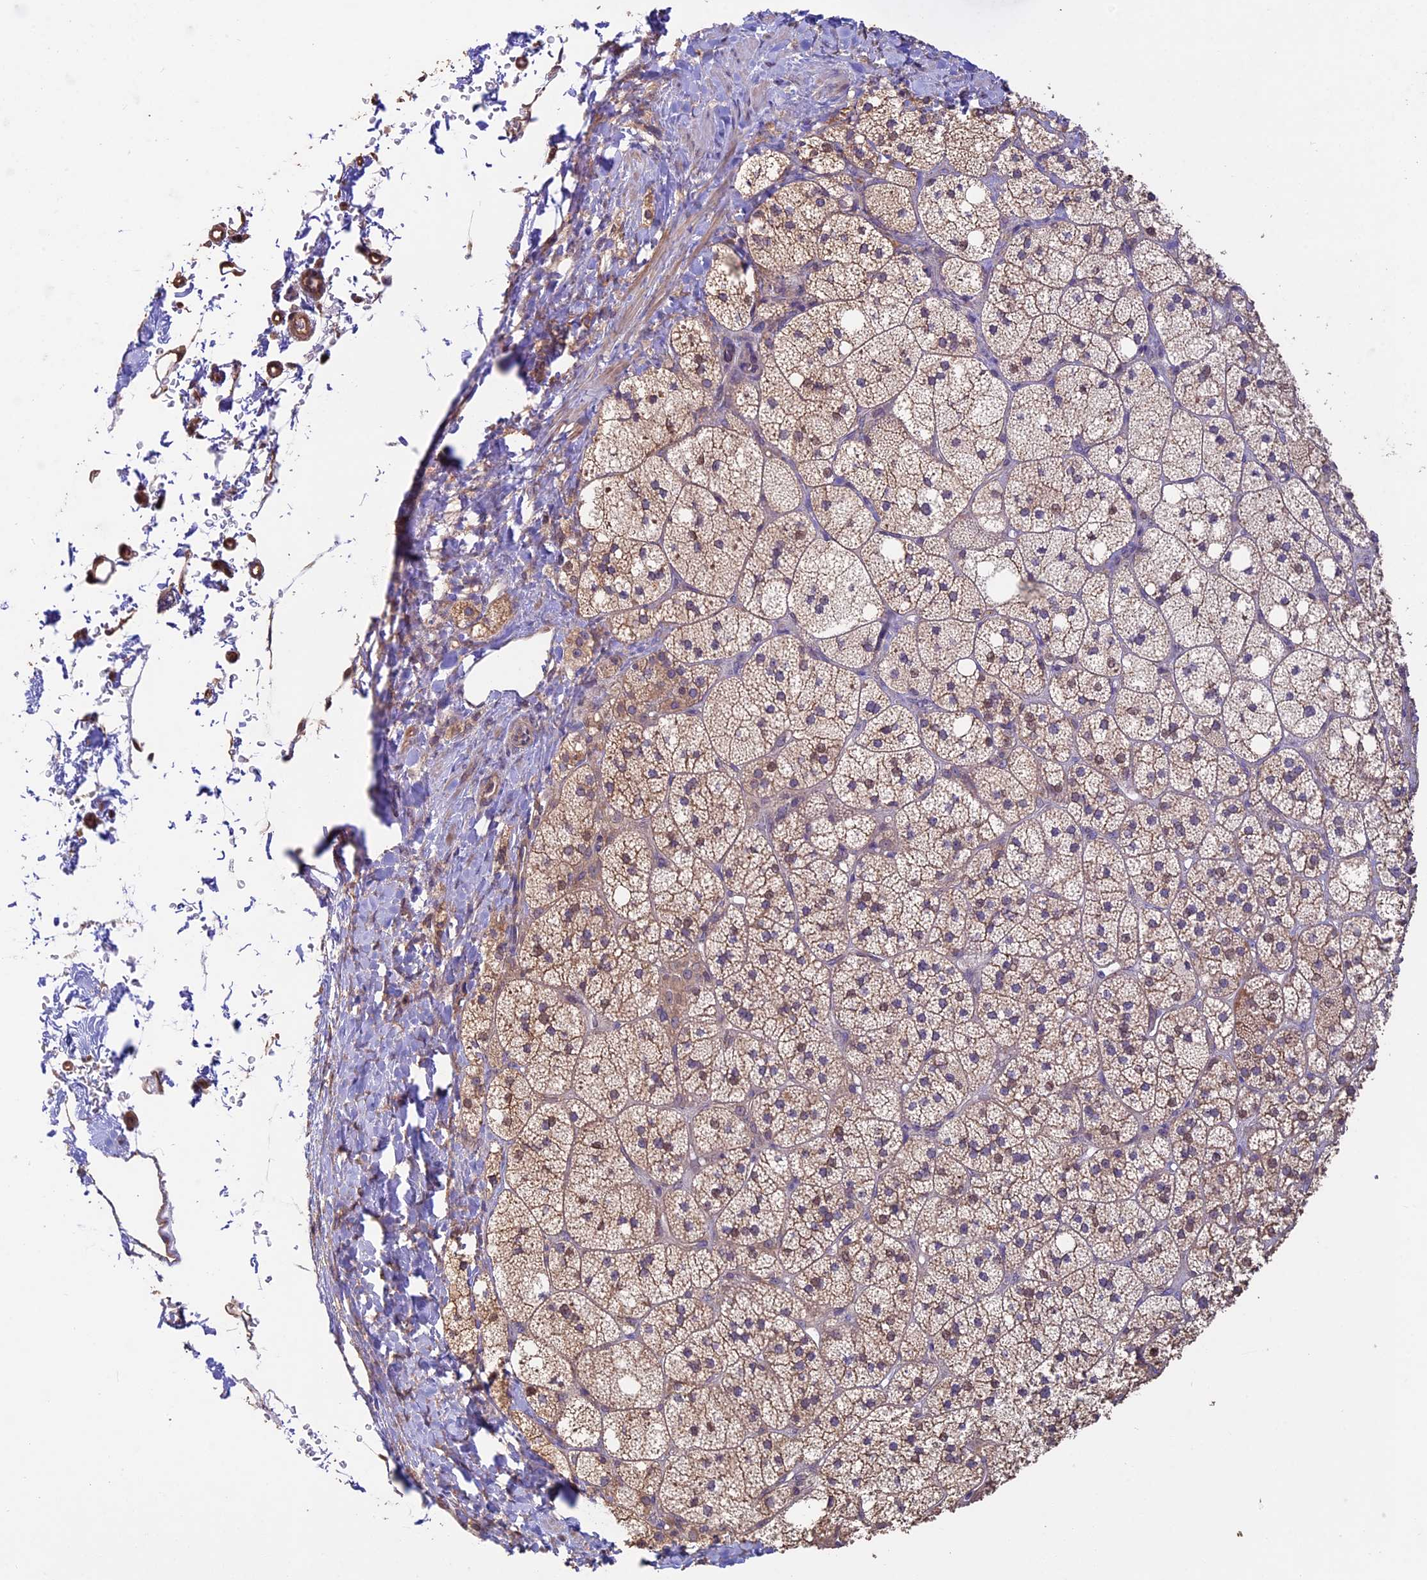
{"staining": {"intensity": "moderate", "quantity": "25%-75%", "location": "cytoplasmic/membranous"}, "tissue": "adrenal gland", "cell_type": "Glandular cells", "image_type": "normal", "snomed": [{"axis": "morphology", "description": "Normal tissue, NOS"}, {"axis": "topography", "description": "Adrenal gland"}], "caption": "High-power microscopy captured an immunohistochemistry (IHC) image of normal adrenal gland, revealing moderate cytoplasmic/membranous positivity in approximately 25%-75% of glandular cells.", "gene": "BCAS4", "patient": {"sex": "male", "age": 61}}